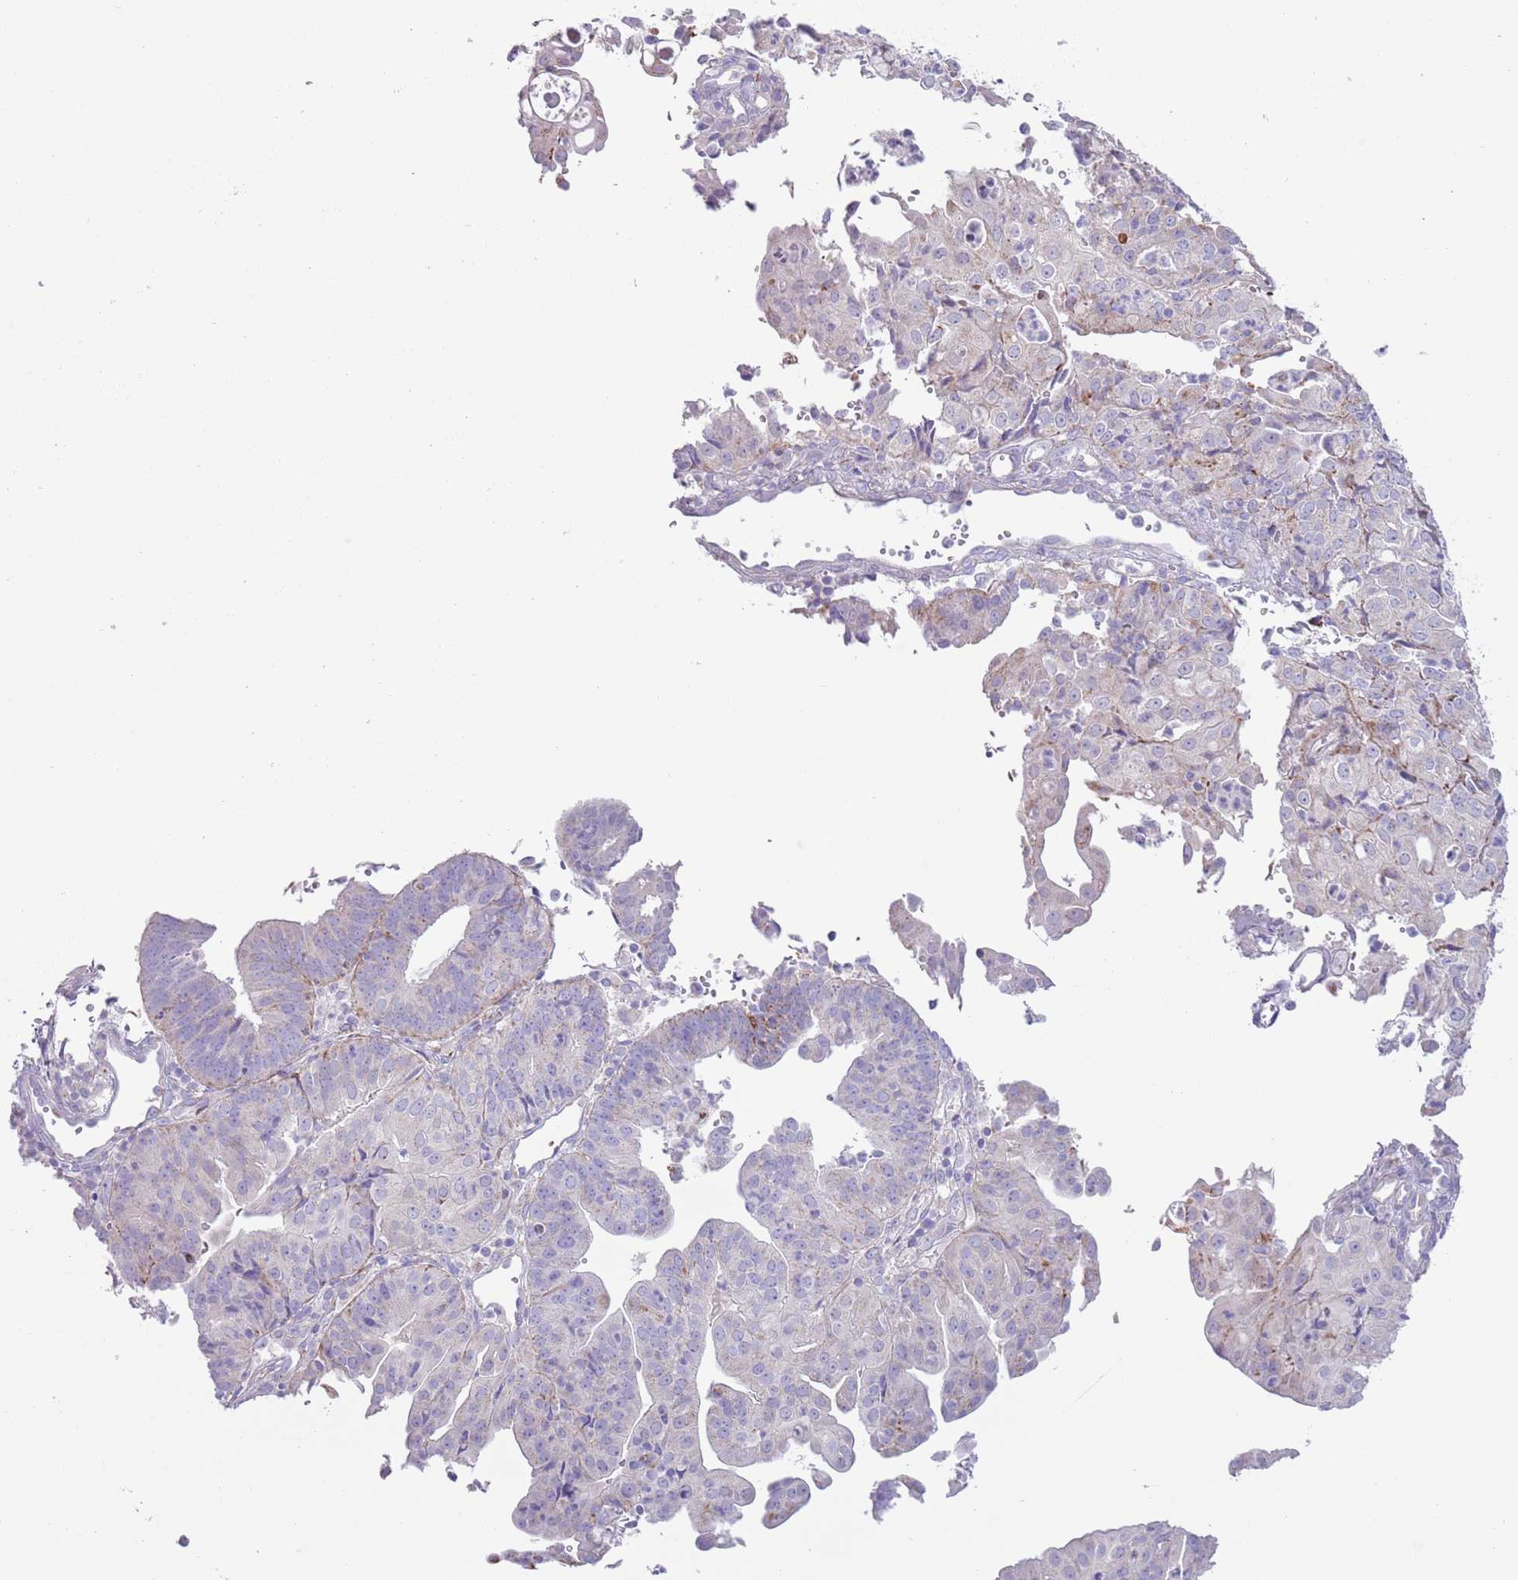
{"staining": {"intensity": "negative", "quantity": "none", "location": "none"}, "tissue": "endometrial cancer", "cell_type": "Tumor cells", "image_type": "cancer", "snomed": [{"axis": "morphology", "description": "Adenocarcinoma, NOS"}, {"axis": "topography", "description": "Endometrium"}], "caption": "A histopathology image of human adenocarcinoma (endometrial) is negative for staining in tumor cells.", "gene": "ATP6V1B1", "patient": {"sex": "female", "age": 56}}